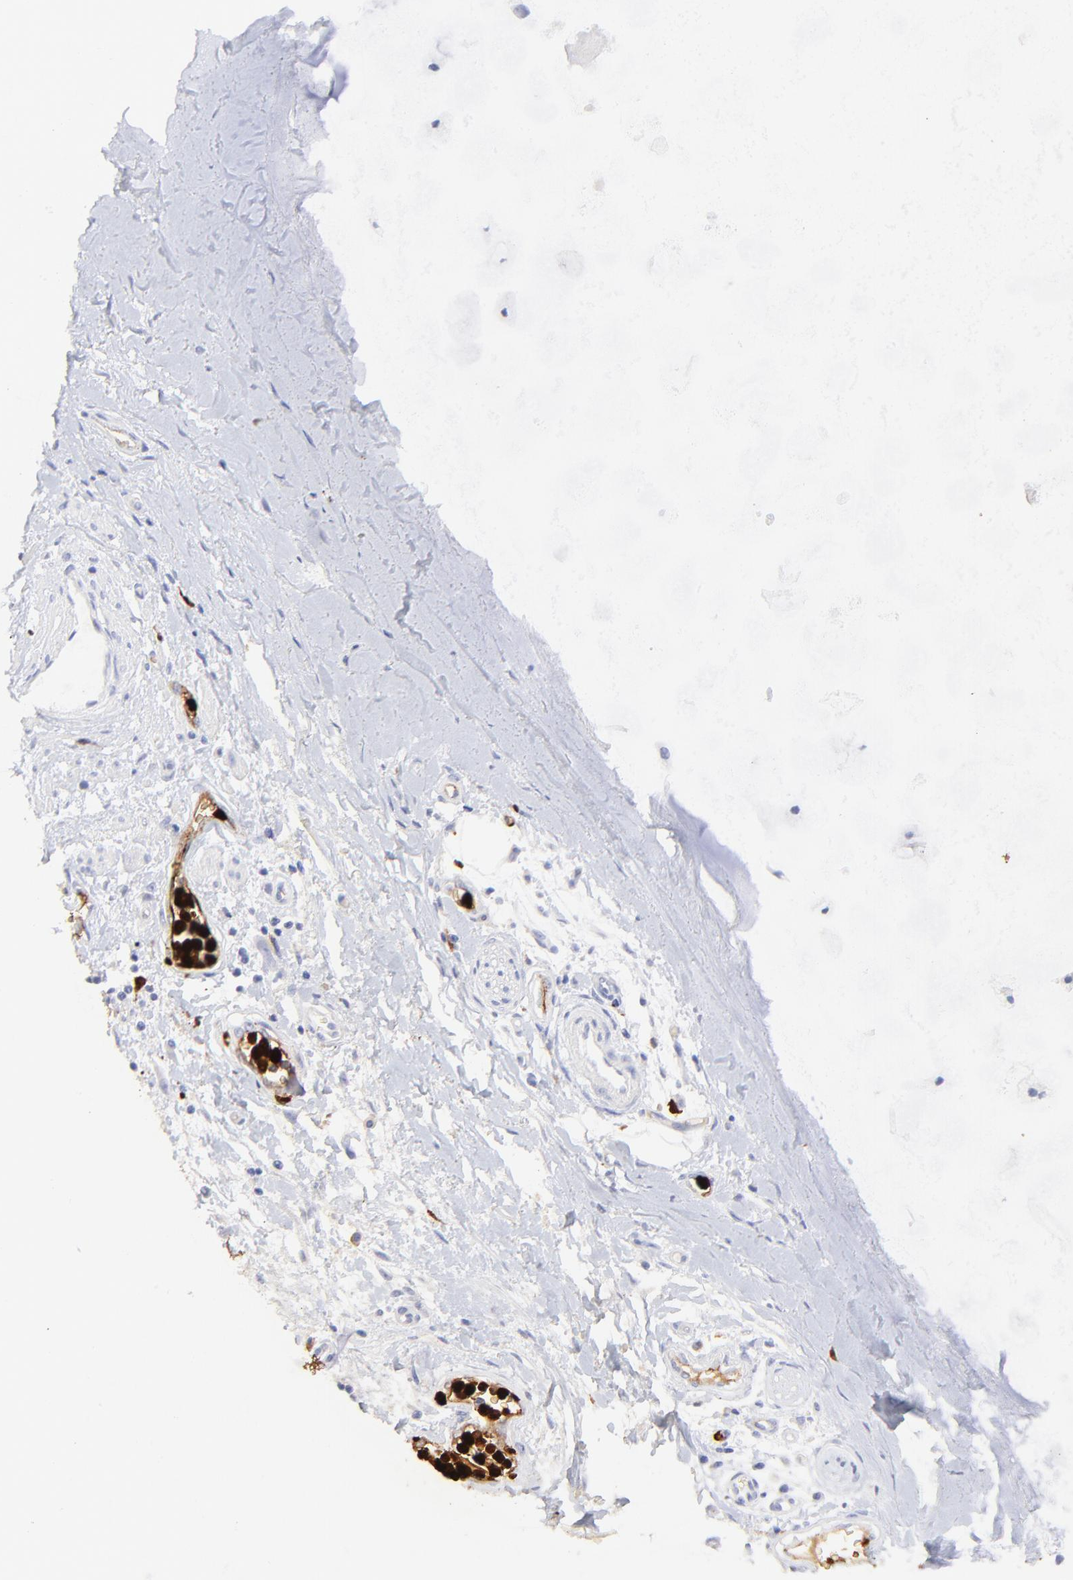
{"staining": {"intensity": "negative", "quantity": "none", "location": "none"}, "tissue": "adipose tissue", "cell_type": "Adipocytes", "image_type": "normal", "snomed": [{"axis": "morphology", "description": "Normal tissue, NOS"}, {"axis": "morphology", "description": "Adenocarcinoma, NOS"}, {"axis": "topography", "description": "Cartilage tissue"}, {"axis": "topography", "description": "Bronchus"}, {"axis": "topography", "description": "Lung"}], "caption": "Immunohistochemistry micrograph of benign adipose tissue: human adipose tissue stained with DAB reveals no significant protein staining in adipocytes. (Brightfield microscopy of DAB (3,3'-diaminobenzidine) IHC at high magnification).", "gene": "S100A12", "patient": {"sex": "female", "age": 67}}